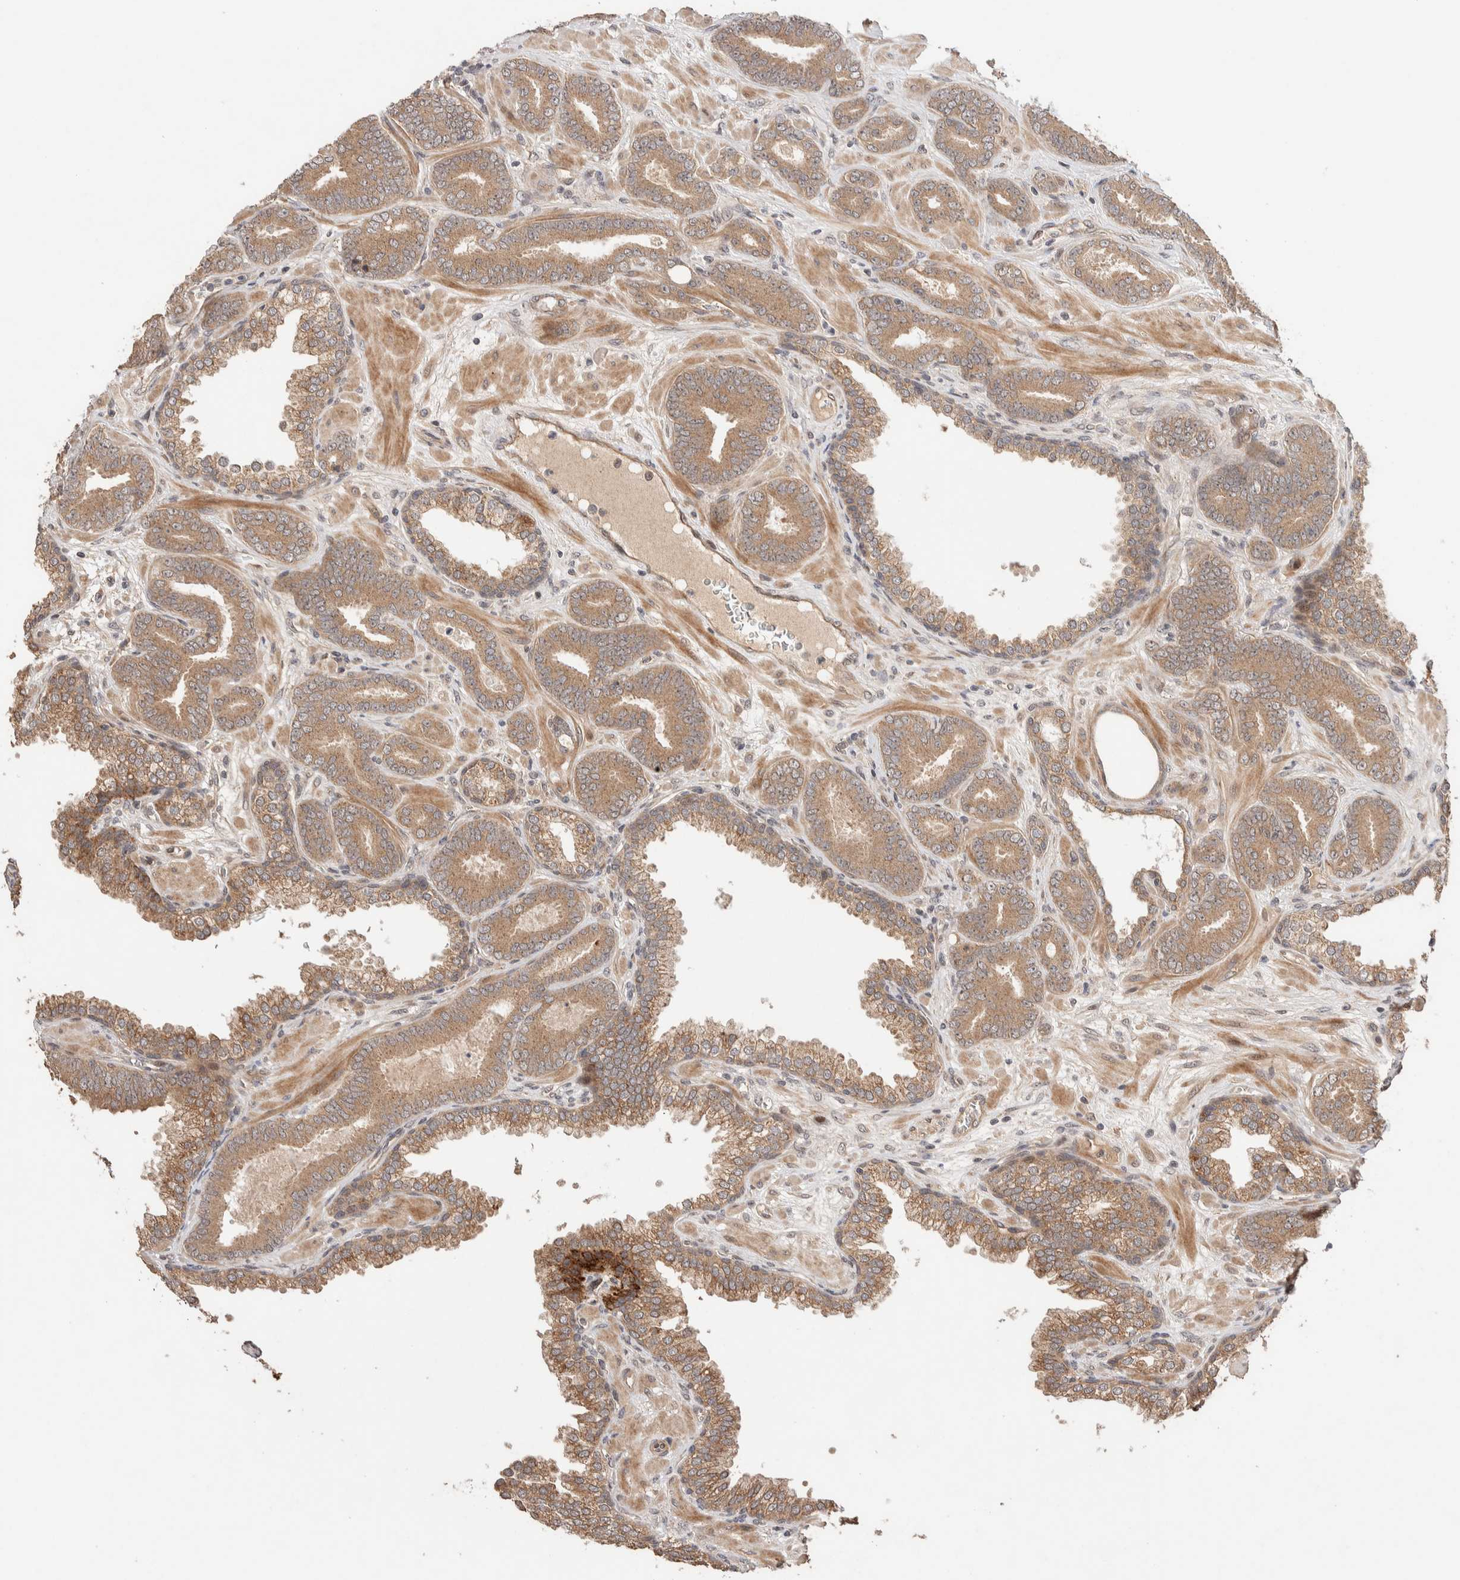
{"staining": {"intensity": "moderate", "quantity": ">75%", "location": "cytoplasmic/membranous"}, "tissue": "prostate cancer", "cell_type": "Tumor cells", "image_type": "cancer", "snomed": [{"axis": "morphology", "description": "Adenocarcinoma, Low grade"}, {"axis": "topography", "description": "Prostate"}], "caption": "Immunohistochemical staining of human prostate adenocarcinoma (low-grade) reveals moderate cytoplasmic/membranous protein expression in about >75% of tumor cells.", "gene": "PRDM15", "patient": {"sex": "male", "age": 62}}